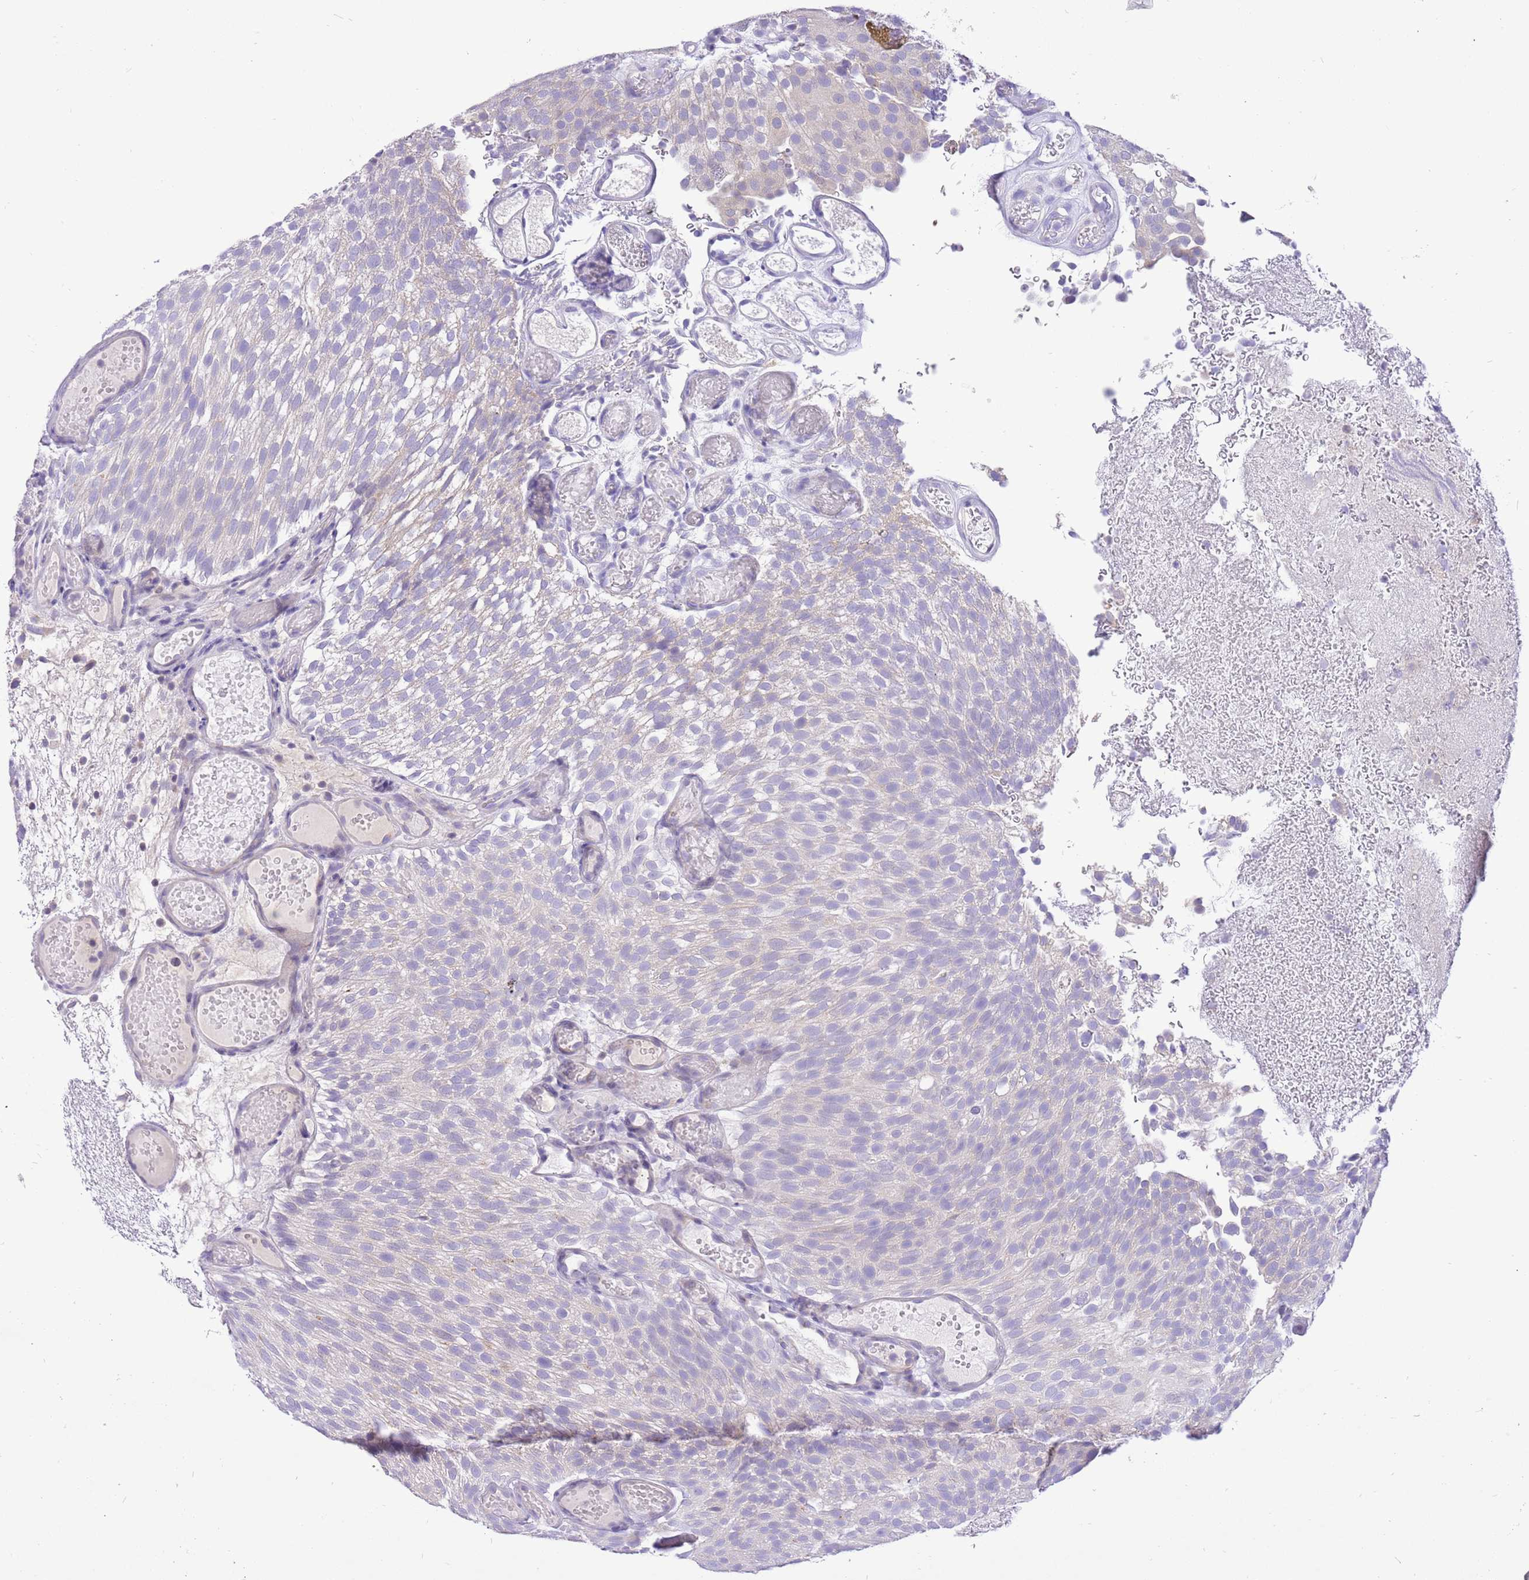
{"staining": {"intensity": "weak", "quantity": "<25%", "location": "cytoplasmic/membranous"}, "tissue": "urothelial cancer", "cell_type": "Tumor cells", "image_type": "cancer", "snomed": [{"axis": "morphology", "description": "Urothelial carcinoma, Low grade"}, {"axis": "topography", "description": "Urinary bladder"}], "caption": "IHC histopathology image of urothelial carcinoma (low-grade) stained for a protein (brown), which shows no expression in tumor cells.", "gene": "GLCE", "patient": {"sex": "male", "age": 78}}